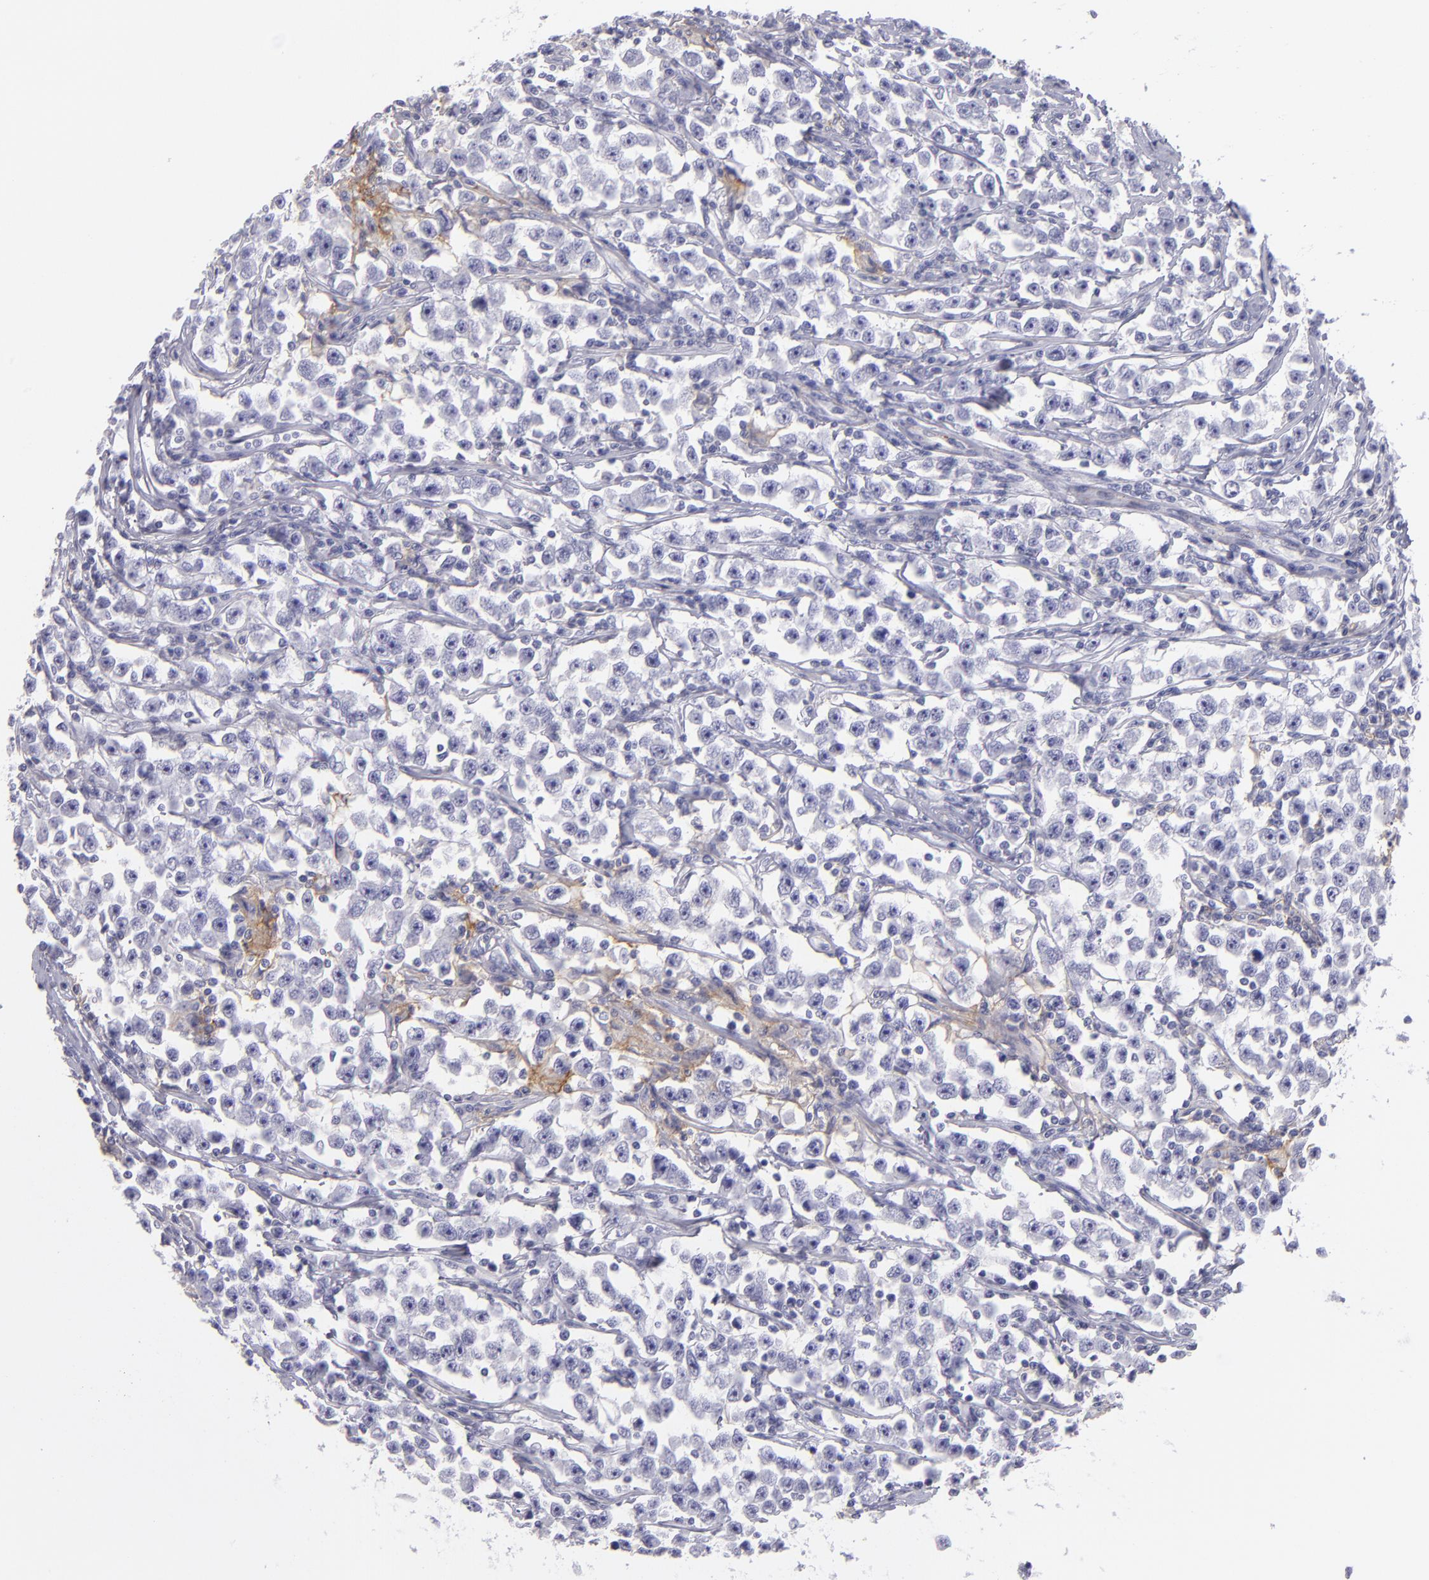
{"staining": {"intensity": "negative", "quantity": "none", "location": "none"}, "tissue": "testis cancer", "cell_type": "Tumor cells", "image_type": "cancer", "snomed": [{"axis": "morphology", "description": "Seminoma, NOS"}, {"axis": "topography", "description": "Testis"}], "caption": "A photomicrograph of testis cancer (seminoma) stained for a protein shows no brown staining in tumor cells. (Stains: DAB (3,3'-diaminobenzidine) immunohistochemistry (IHC) with hematoxylin counter stain, Microscopy: brightfield microscopy at high magnification).", "gene": "CD82", "patient": {"sex": "male", "age": 33}}